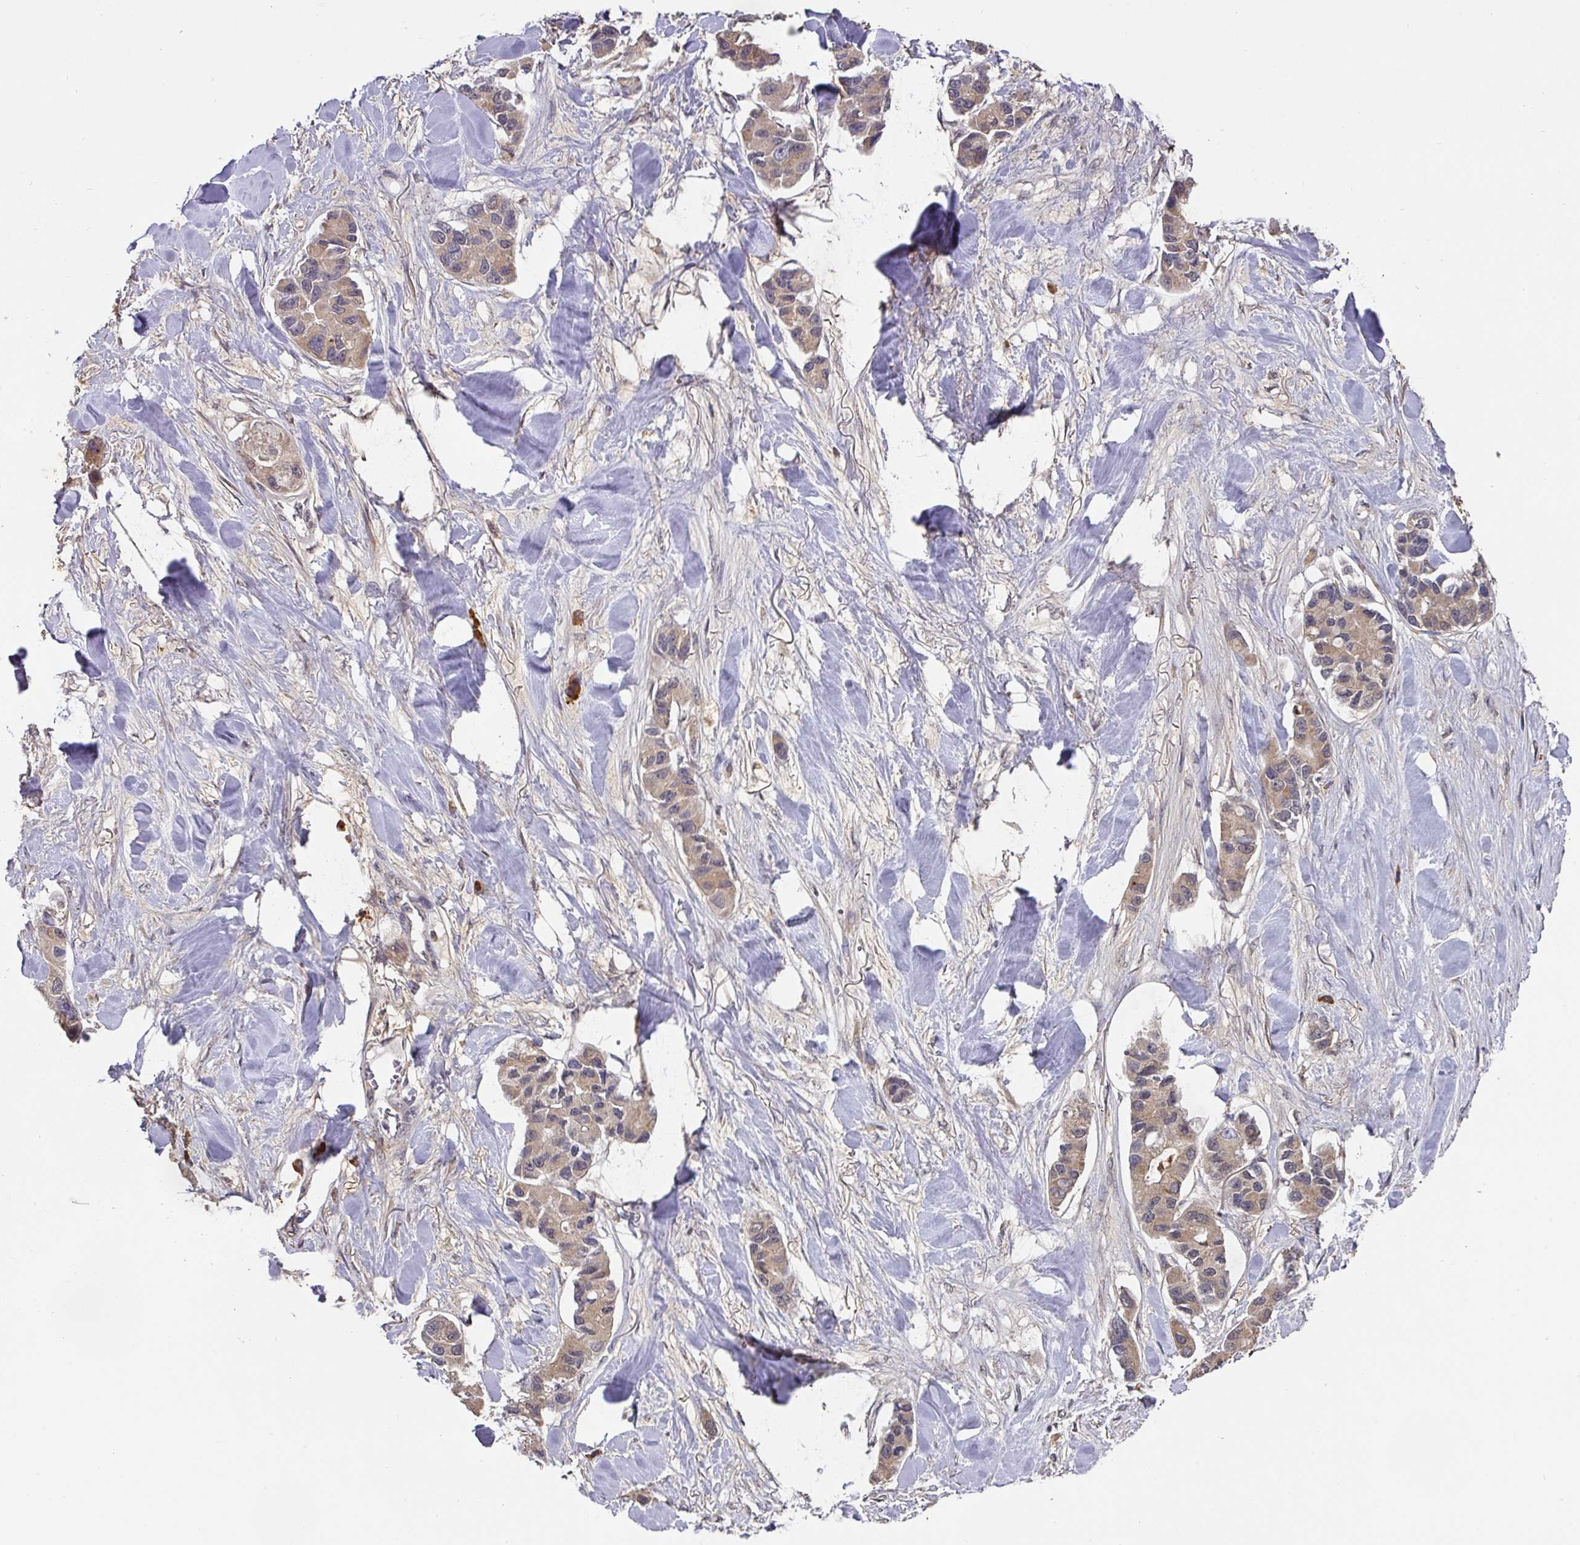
{"staining": {"intensity": "weak", "quantity": ">75%", "location": "cytoplasmic/membranous"}, "tissue": "lung cancer", "cell_type": "Tumor cells", "image_type": "cancer", "snomed": [{"axis": "morphology", "description": "Adenocarcinoma, NOS"}, {"axis": "topography", "description": "Lung"}], "caption": "The image exhibits immunohistochemical staining of adenocarcinoma (lung). There is weak cytoplasmic/membranous positivity is identified in about >75% of tumor cells.", "gene": "ACVR2B", "patient": {"sex": "female", "age": 54}}